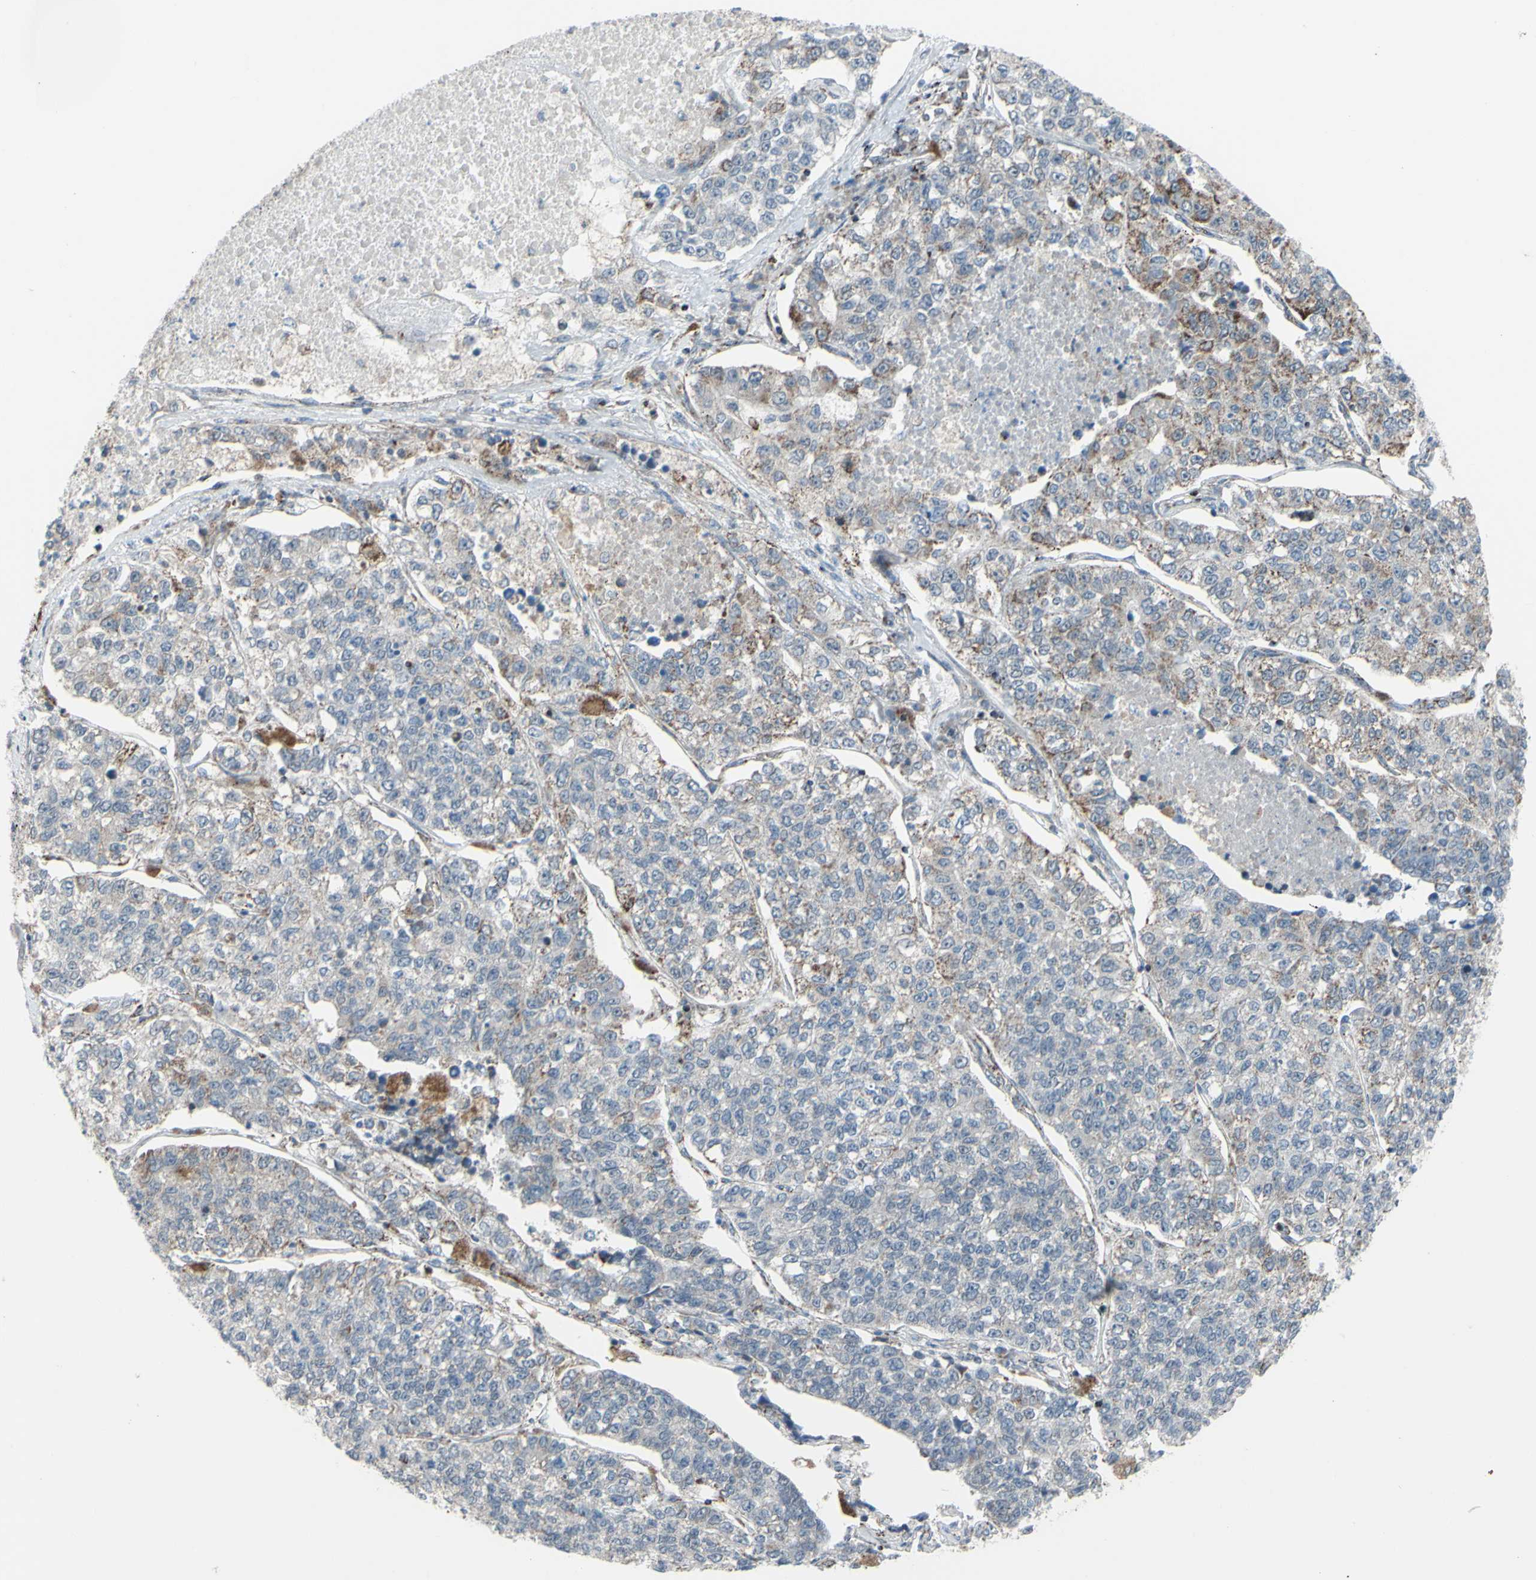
{"staining": {"intensity": "weak", "quantity": "<25%", "location": "cytoplasmic/membranous"}, "tissue": "lung cancer", "cell_type": "Tumor cells", "image_type": "cancer", "snomed": [{"axis": "morphology", "description": "Adenocarcinoma, NOS"}, {"axis": "topography", "description": "Lung"}], "caption": "There is no significant expression in tumor cells of adenocarcinoma (lung).", "gene": "GLT8D1", "patient": {"sex": "male", "age": 49}}